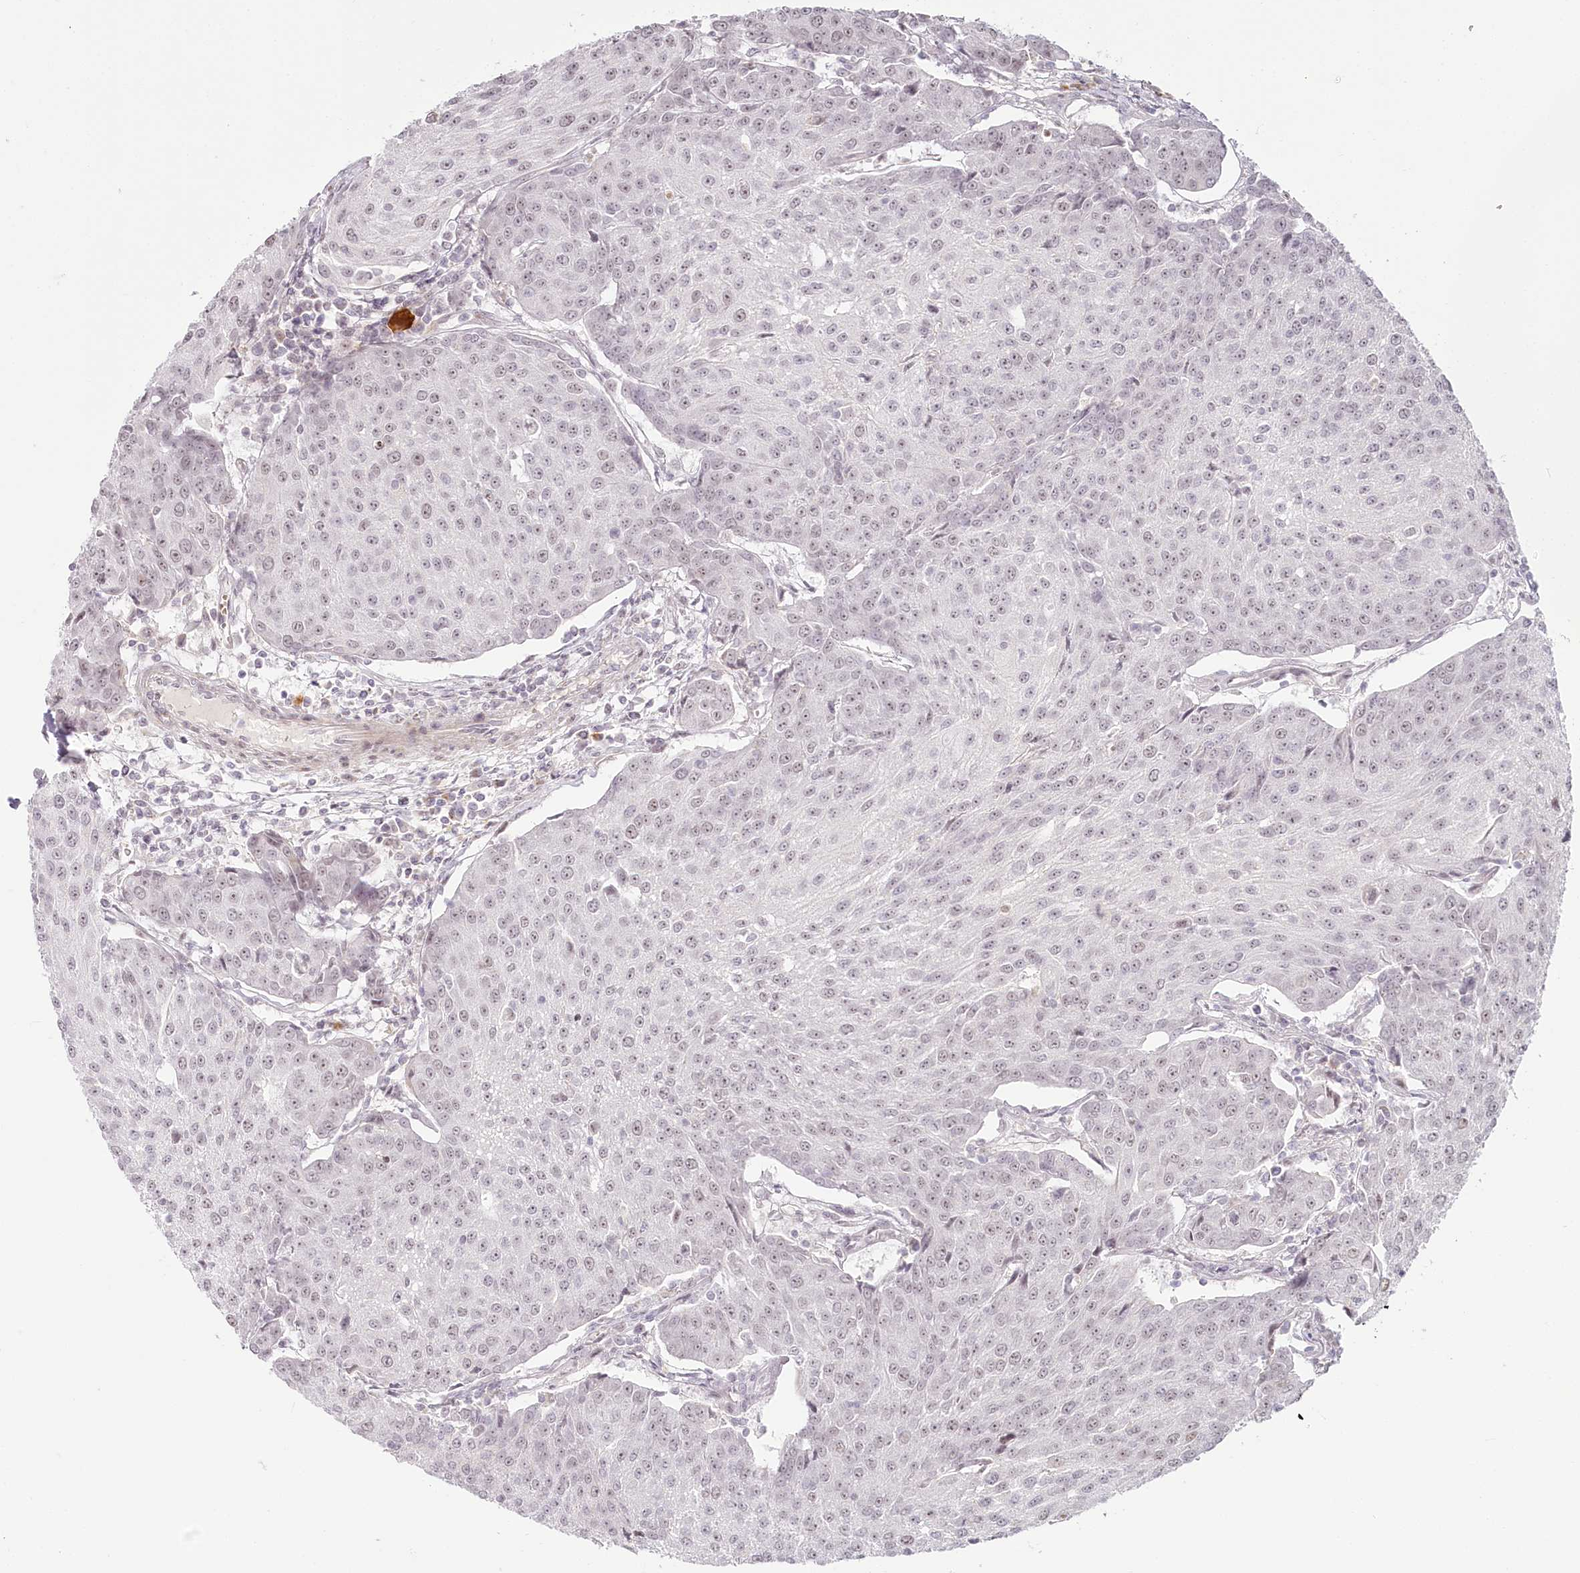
{"staining": {"intensity": "weak", "quantity": ">75%", "location": "nuclear"}, "tissue": "urothelial cancer", "cell_type": "Tumor cells", "image_type": "cancer", "snomed": [{"axis": "morphology", "description": "Urothelial carcinoma, High grade"}, {"axis": "topography", "description": "Urinary bladder"}], "caption": "Urothelial carcinoma (high-grade) stained for a protein (brown) shows weak nuclear positive staining in approximately >75% of tumor cells.", "gene": "EXOSC7", "patient": {"sex": "female", "age": 85}}